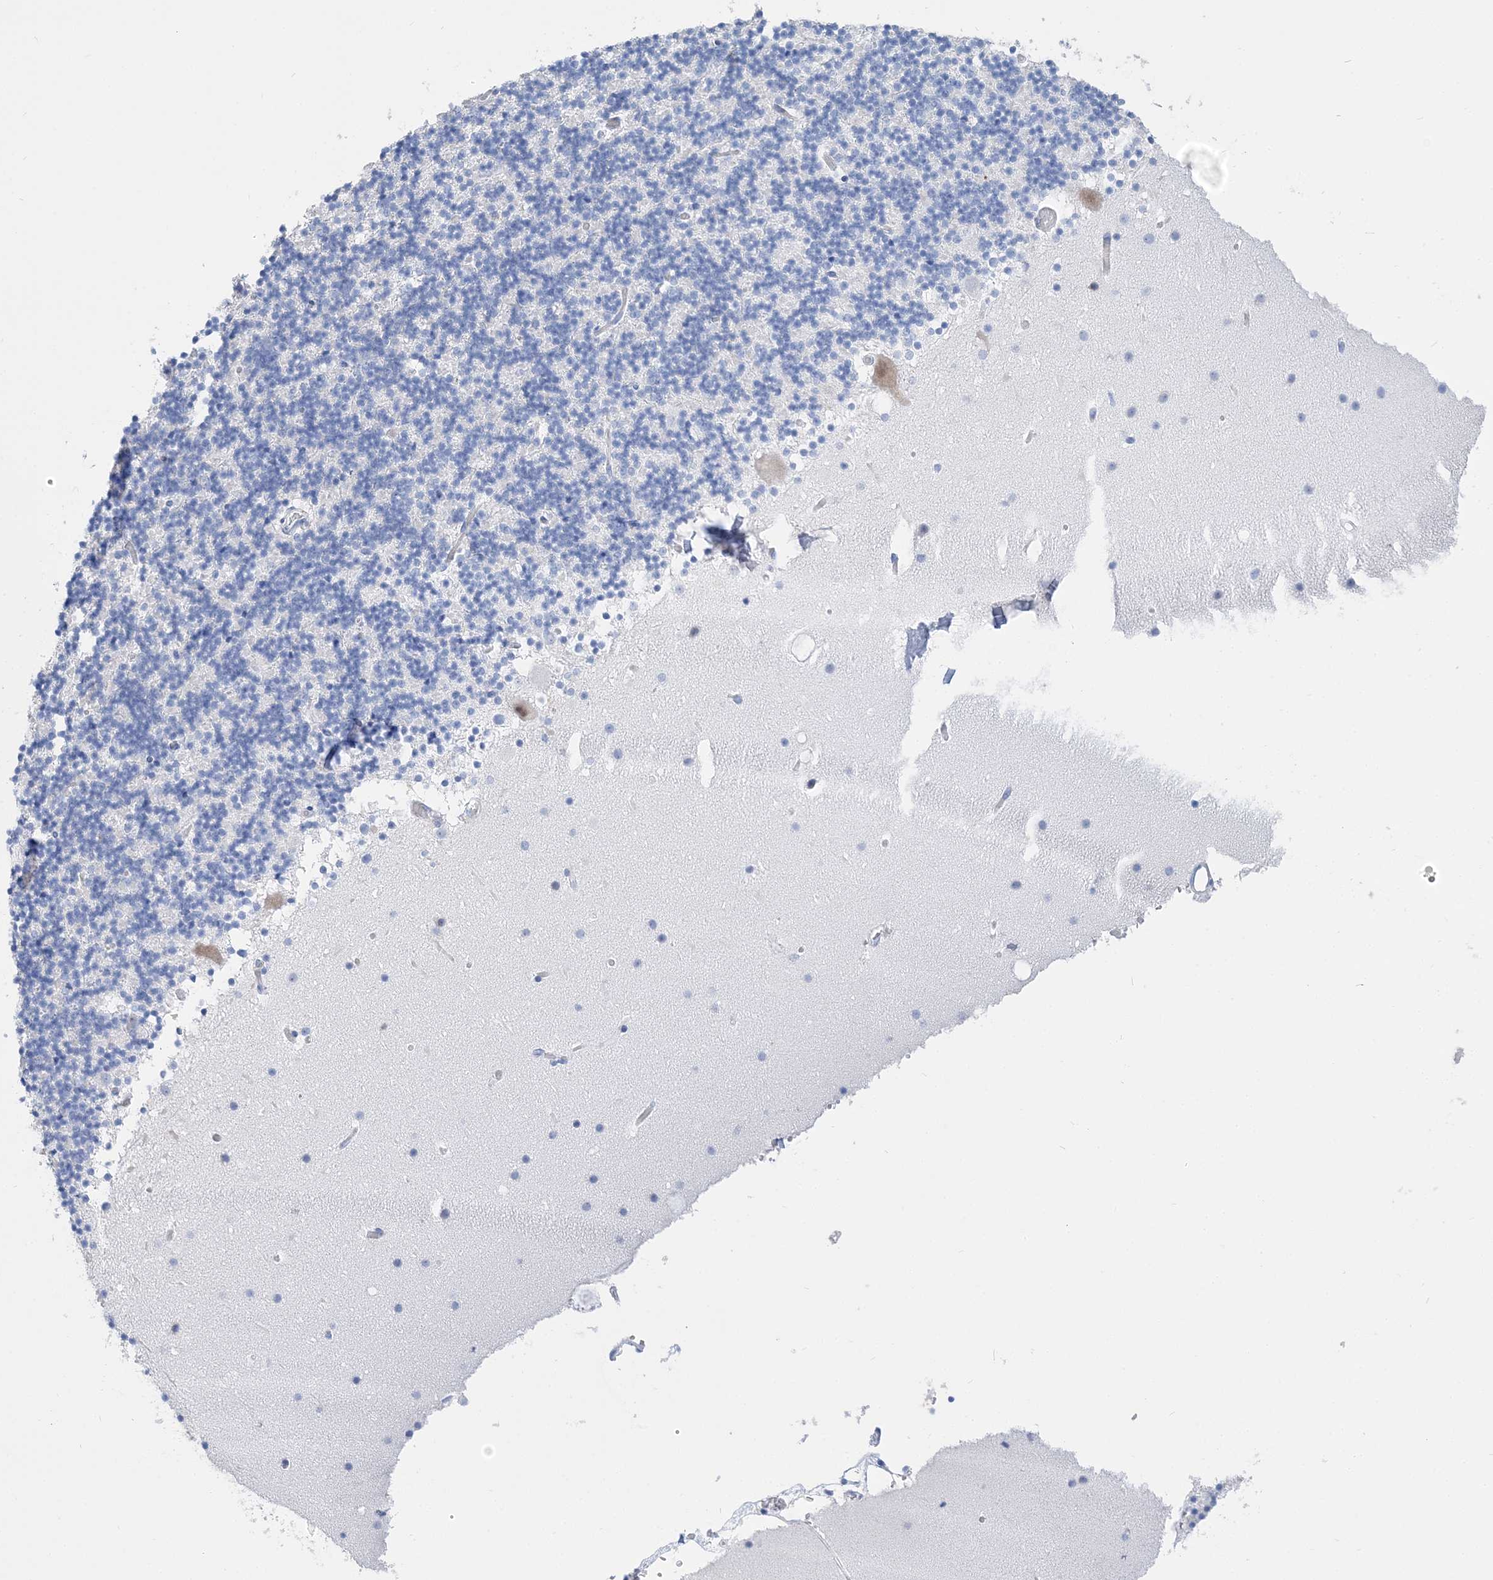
{"staining": {"intensity": "negative", "quantity": "none", "location": "none"}, "tissue": "cerebellum", "cell_type": "Cells in granular layer", "image_type": "normal", "snomed": [{"axis": "morphology", "description": "Normal tissue, NOS"}, {"axis": "topography", "description": "Cerebellum"}], "caption": "IHC of normal cerebellum shows no staining in cells in granular layer.", "gene": "TSPYL6", "patient": {"sex": "male", "age": 57}}